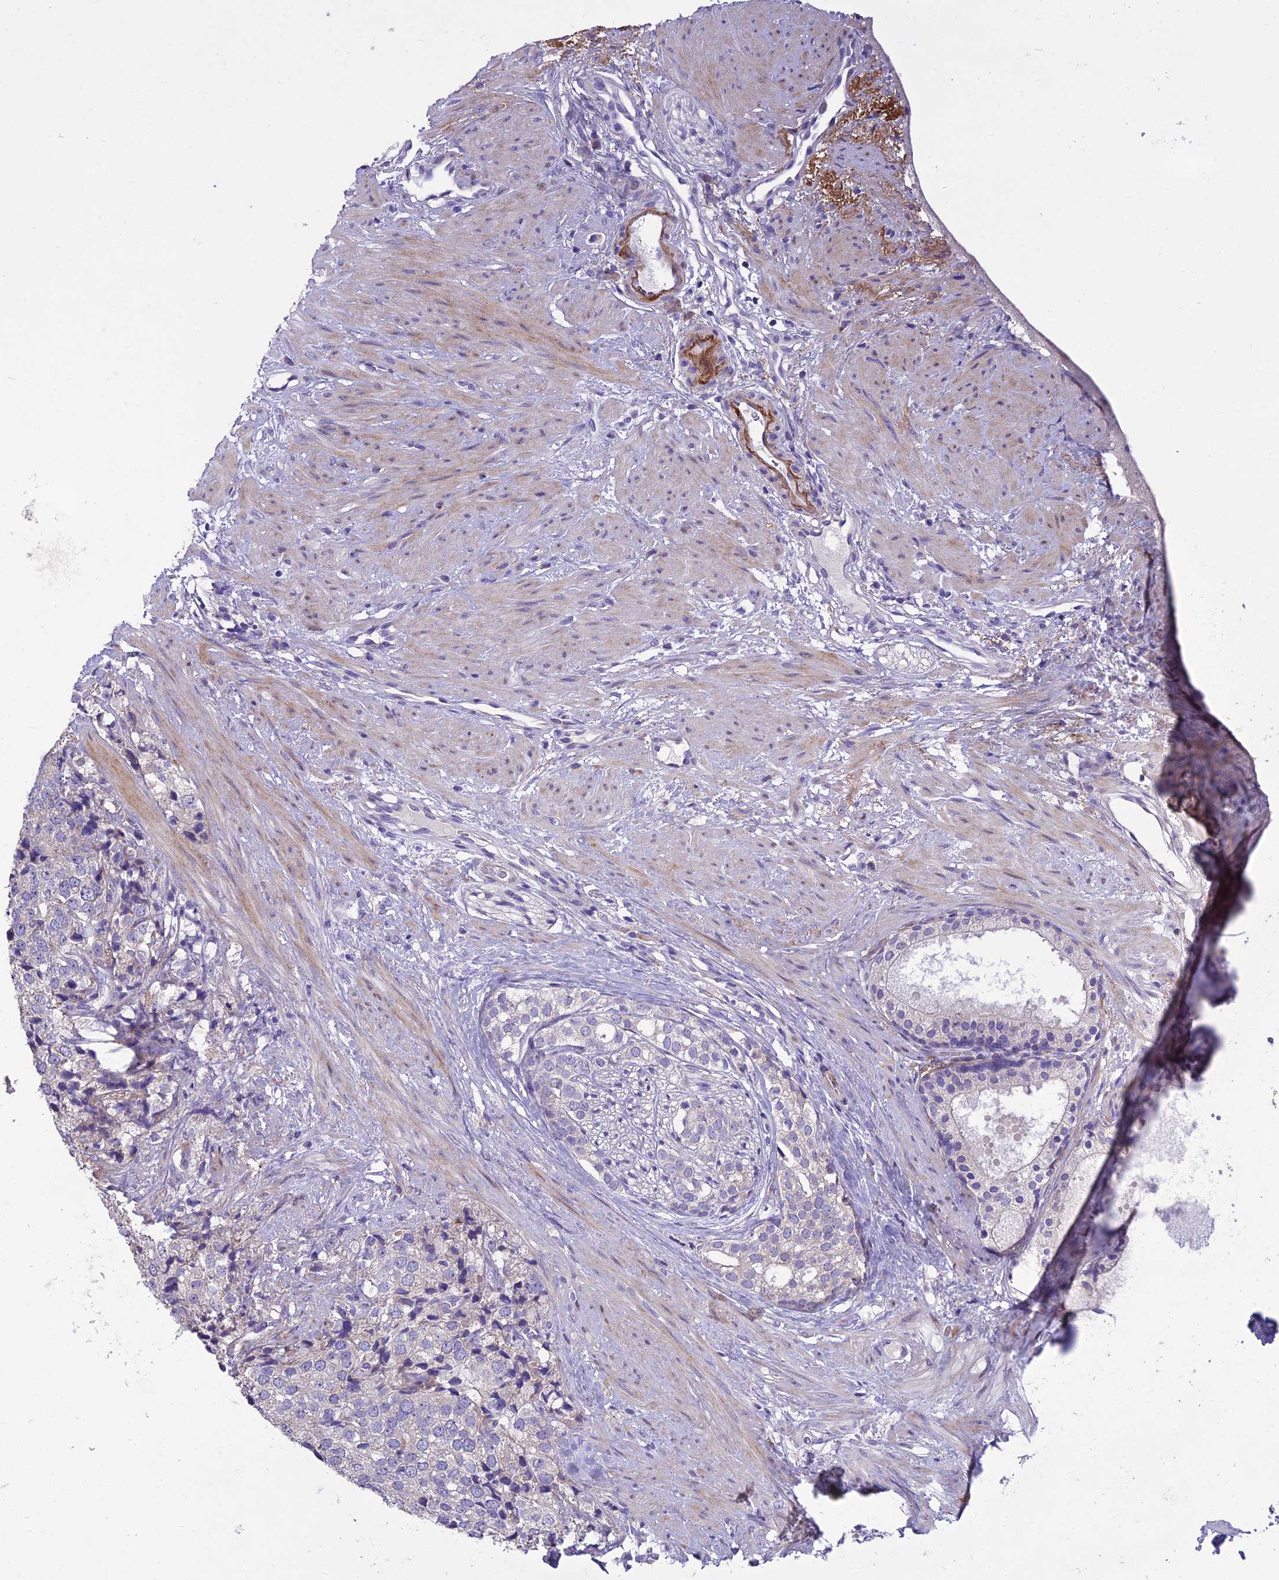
{"staining": {"intensity": "negative", "quantity": "none", "location": "none"}, "tissue": "prostate cancer", "cell_type": "Tumor cells", "image_type": "cancer", "snomed": [{"axis": "morphology", "description": "Adenocarcinoma, High grade"}, {"axis": "topography", "description": "Prostate"}], "caption": "Tumor cells are negative for protein expression in human prostate cancer.", "gene": "ADIPOR2", "patient": {"sex": "male", "age": 49}}